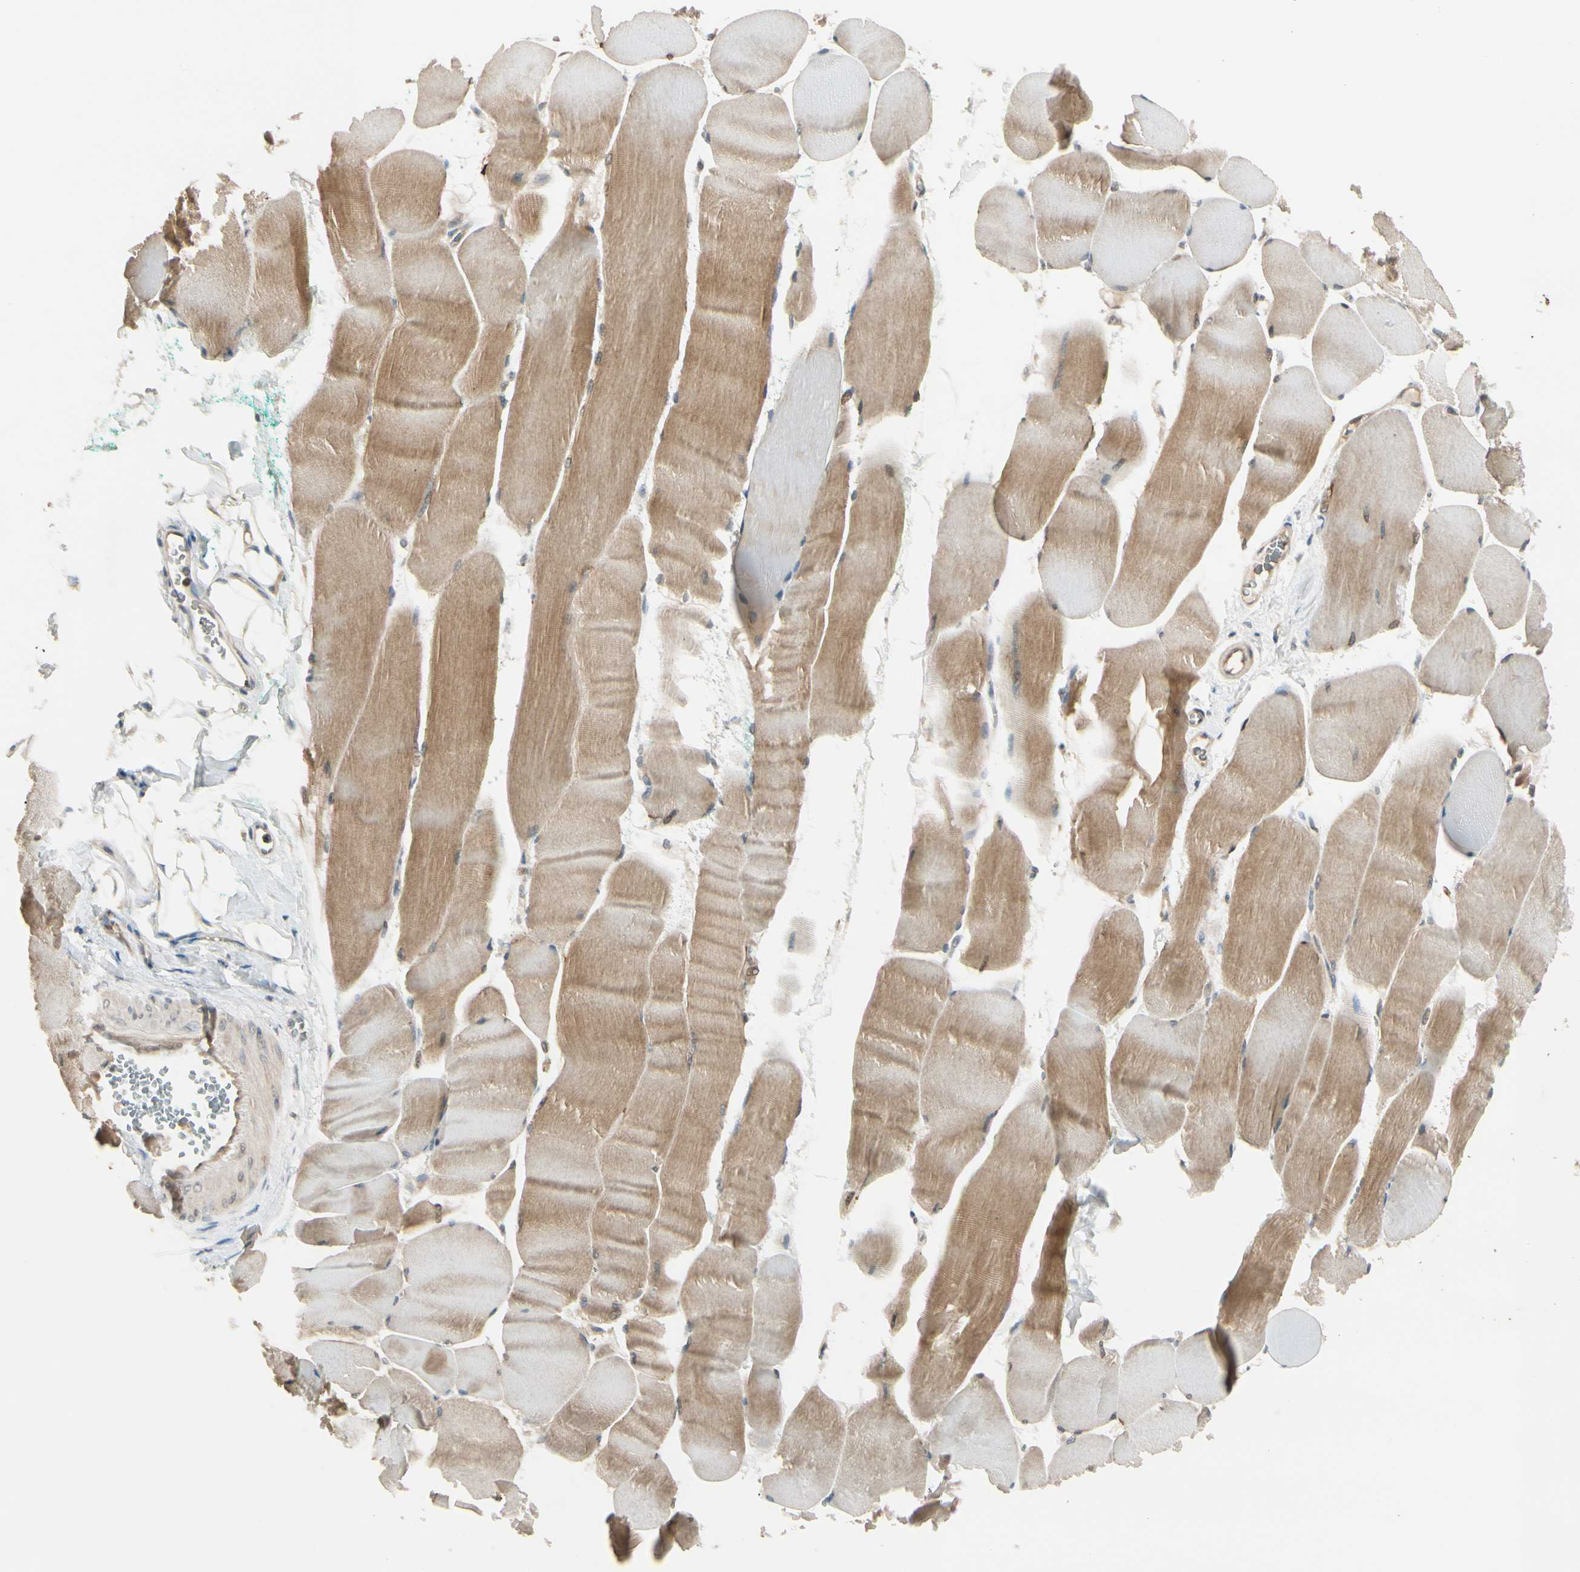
{"staining": {"intensity": "moderate", "quantity": "25%-75%", "location": "cytoplasmic/membranous"}, "tissue": "skeletal muscle", "cell_type": "Myocytes", "image_type": "normal", "snomed": [{"axis": "morphology", "description": "Normal tissue, NOS"}, {"axis": "morphology", "description": "Squamous cell carcinoma, NOS"}, {"axis": "topography", "description": "Skeletal muscle"}], "caption": "Immunohistochemistry (IHC) (DAB (3,3'-diaminobenzidine)) staining of unremarkable human skeletal muscle displays moderate cytoplasmic/membranous protein expression in approximately 25%-75% of myocytes.", "gene": "FGF10", "patient": {"sex": "male", "age": 51}}